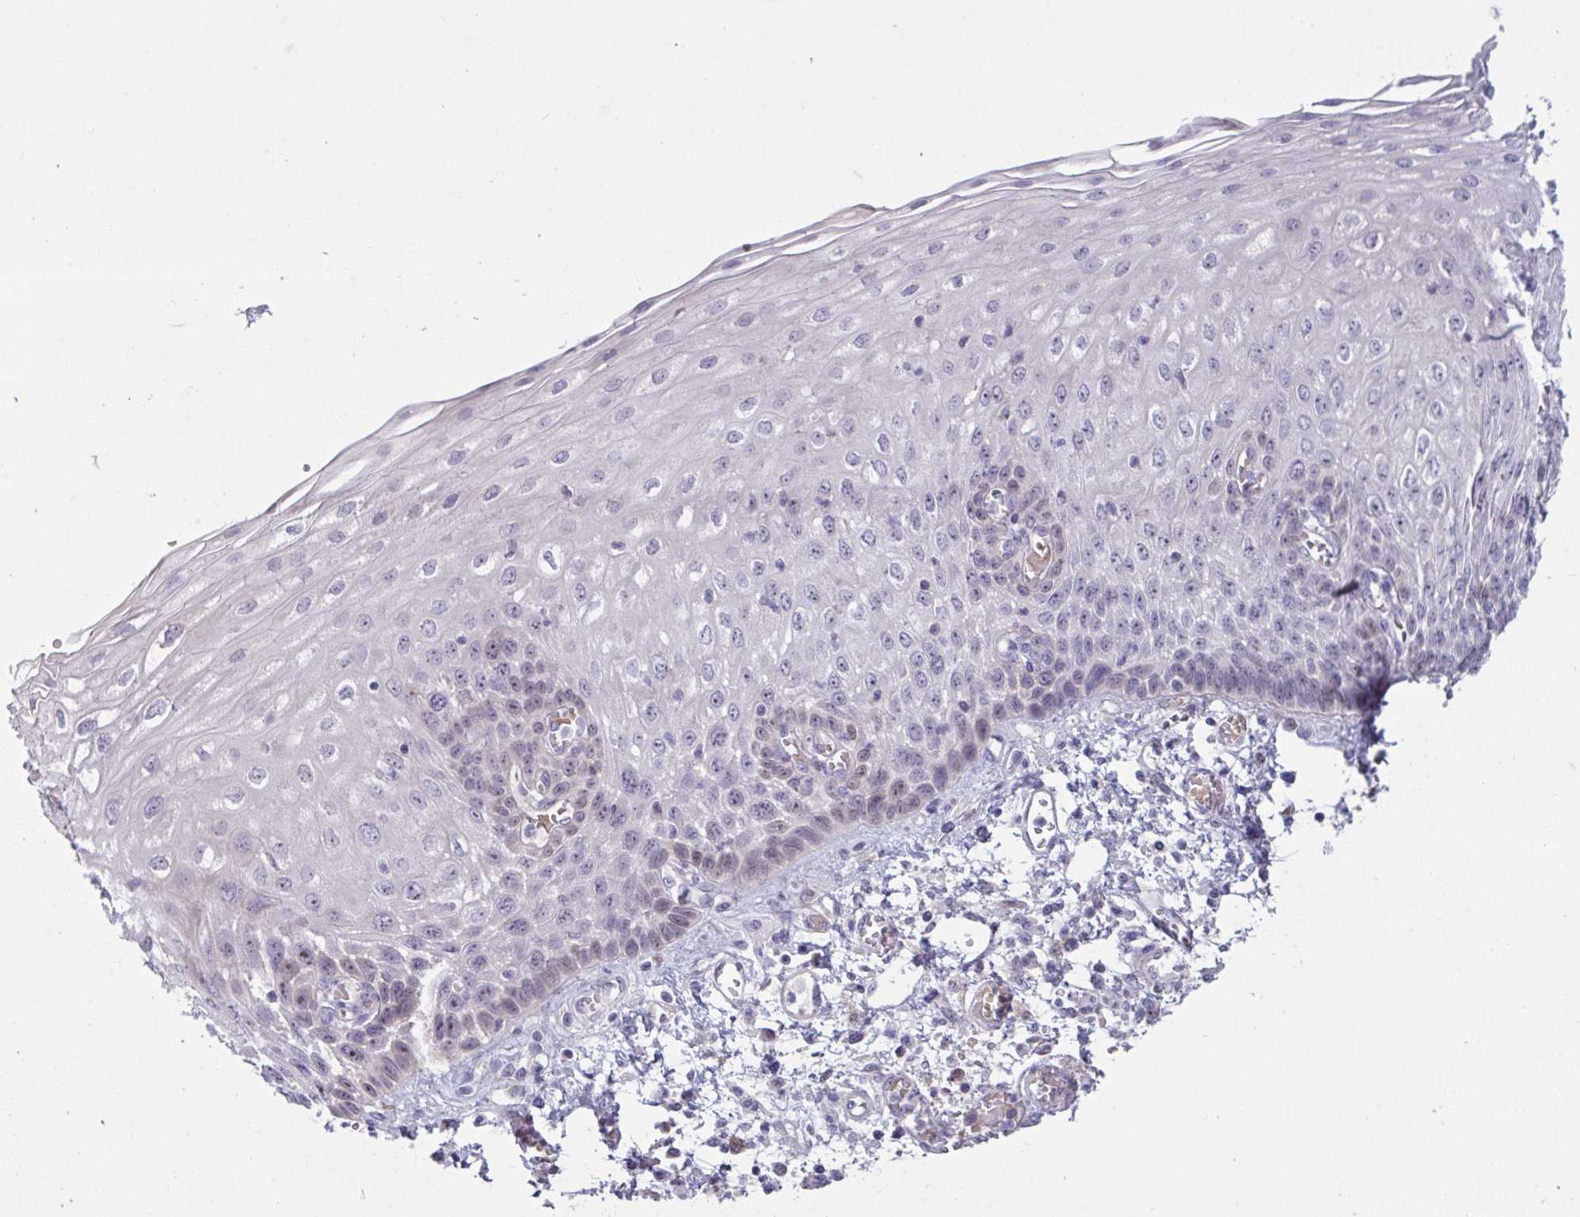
{"staining": {"intensity": "weak", "quantity": "<25%", "location": "nuclear"}, "tissue": "esophagus", "cell_type": "Squamous epithelial cells", "image_type": "normal", "snomed": [{"axis": "morphology", "description": "Normal tissue, NOS"}, {"axis": "morphology", "description": "Adenocarcinoma, NOS"}, {"axis": "topography", "description": "Esophagus"}], "caption": "Immunohistochemistry photomicrograph of unremarkable human esophagus stained for a protein (brown), which reveals no staining in squamous epithelial cells. The staining is performed using DAB brown chromogen with nuclei counter-stained in using hematoxylin.", "gene": "MYC", "patient": {"sex": "male", "age": 81}}